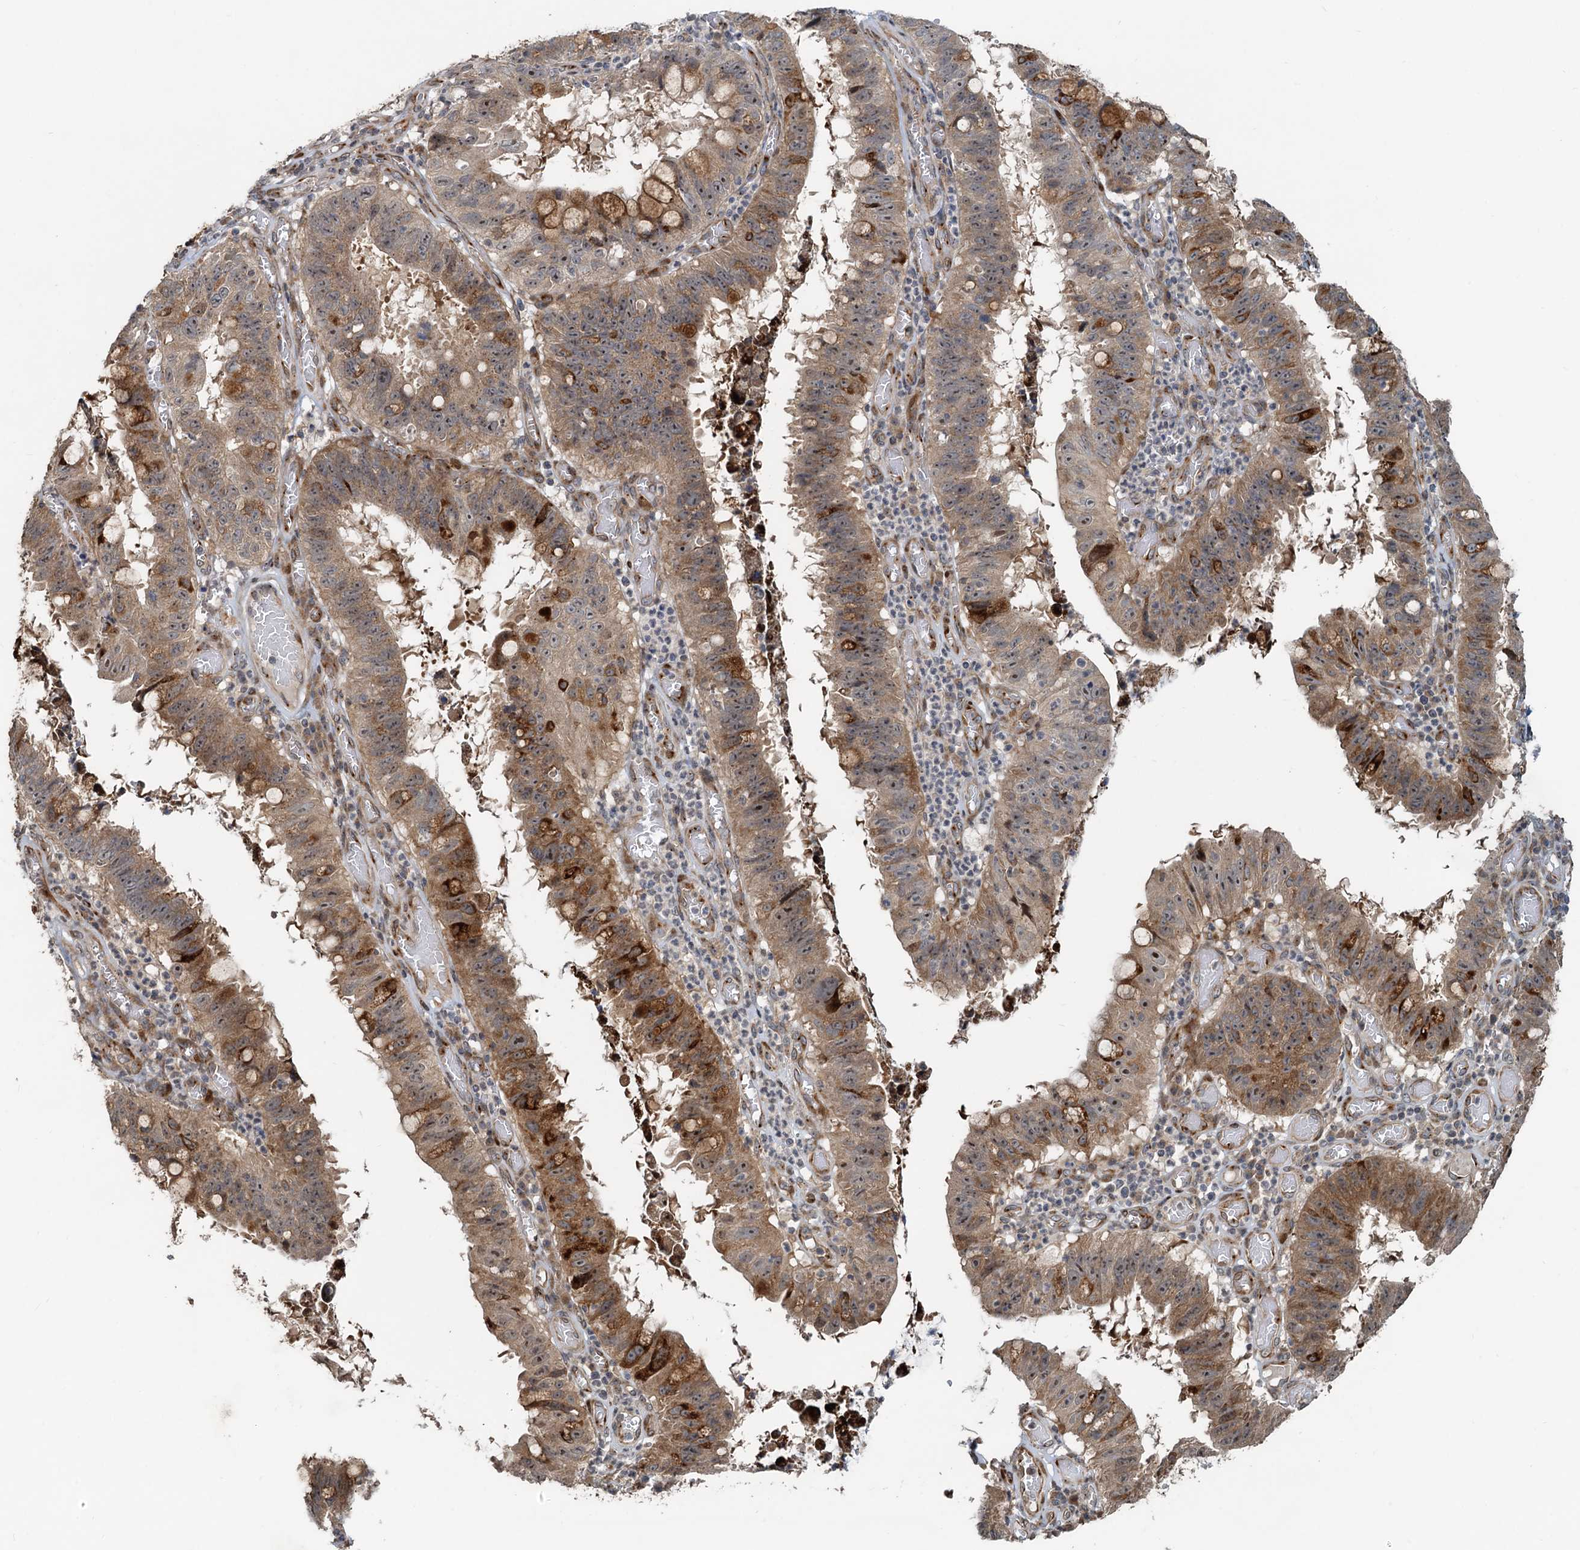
{"staining": {"intensity": "moderate", "quantity": ">75%", "location": "cytoplasmic/membranous"}, "tissue": "stomach cancer", "cell_type": "Tumor cells", "image_type": "cancer", "snomed": [{"axis": "morphology", "description": "Adenocarcinoma, NOS"}, {"axis": "topography", "description": "Stomach"}], "caption": "Adenocarcinoma (stomach) stained with a brown dye exhibits moderate cytoplasmic/membranous positive positivity in approximately >75% of tumor cells.", "gene": "CEP68", "patient": {"sex": "male", "age": 59}}